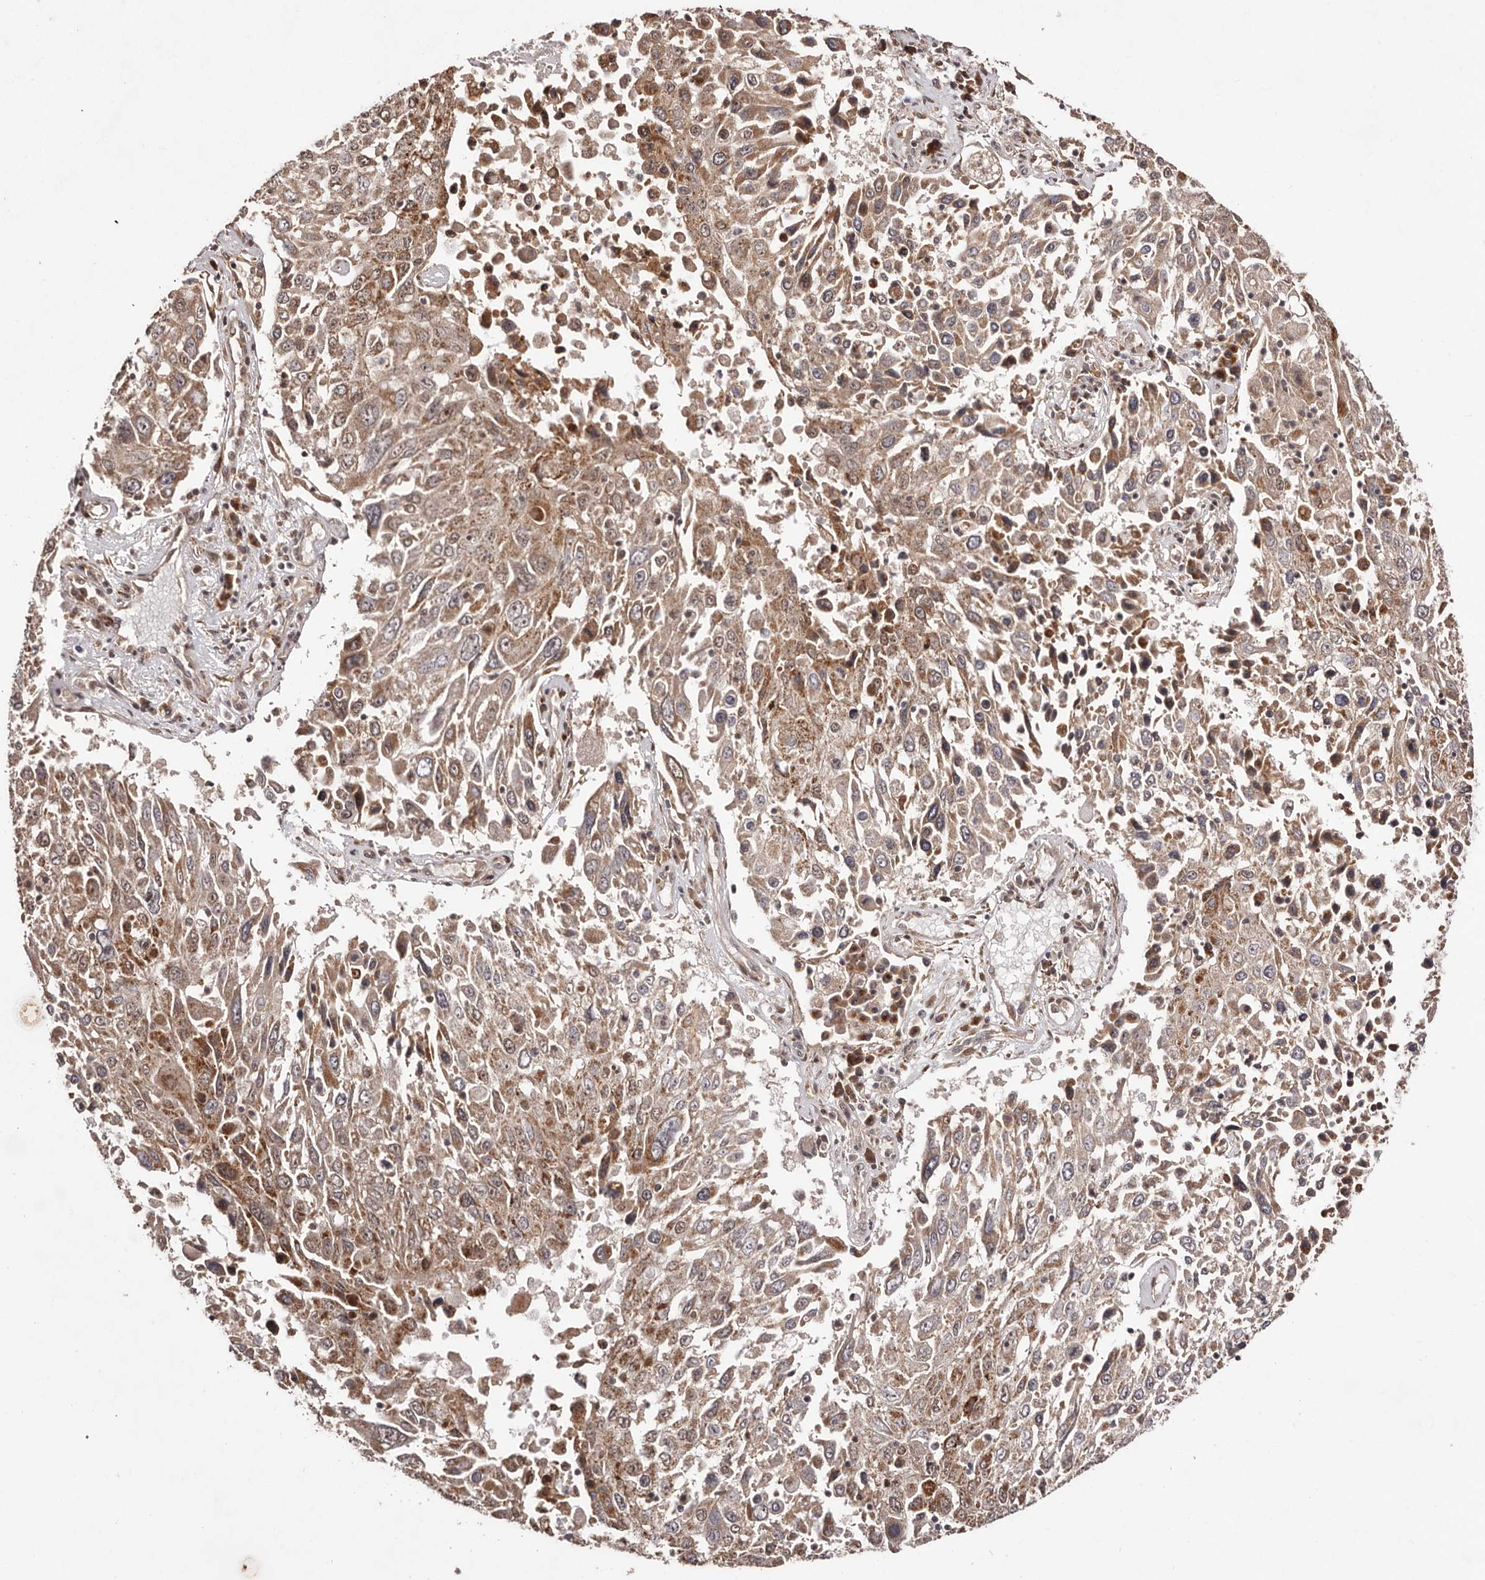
{"staining": {"intensity": "moderate", "quantity": ">75%", "location": "cytoplasmic/membranous"}, "tissue": "lung cancer", "cell_type": "Tumor cells", "image_type": "cancer", "snomed": [{"axis": "morphology", "description": "Squamous cell carcinoma, NOS"}, {"axis": "topography", "description": "Lung"}], "caption": "About >75% of tumor cells in lung cancer (squamous cell carcinoma) show moderate cytoplasmic/membranous protein staining as visualized by brown immunohistochemical staining.", "gene": "EGR3", "patient": {"sex": "male", "age": 65}}